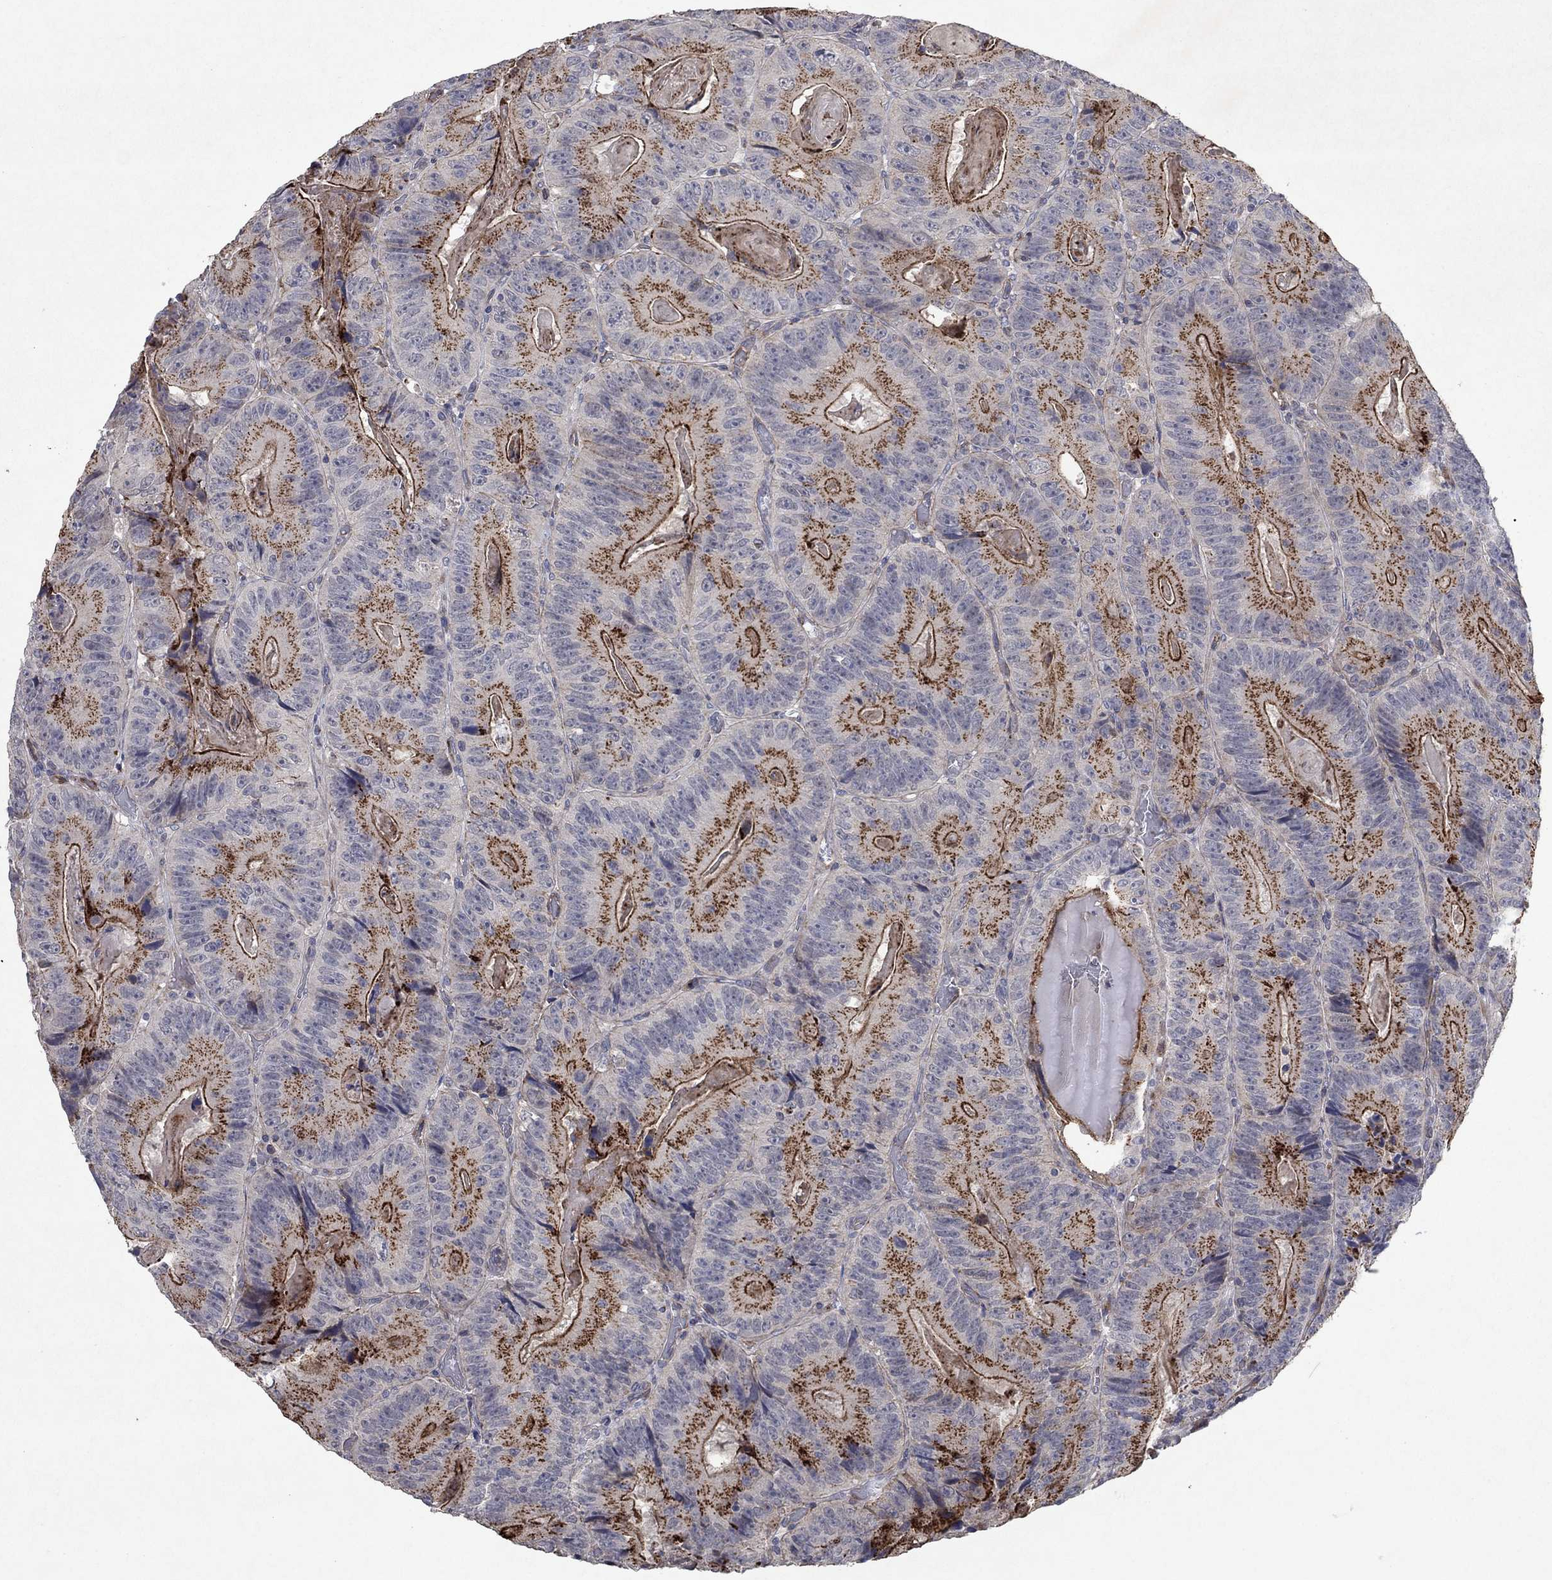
{"staining": {"intensity": "strong", "quantity": "25%-75%", "location": "cytoplasmic/membranous"}, "tissue": "colorectal cancer", "cell_type": "Tumor cells", "image_type": "cancer", "snomed": [{"axis": "morphology", "description": "Adenocarcinoma, NOS"}, {"axis": "topography", "description": "Colon"}], "caption": "A photomicrograph of colorectal cancer stained for a protein displays strong cytoplasmic/membranous brown staining in tumor cells.", "gene": "FRG1", "patient": {"sex": "female", "age": 86}}